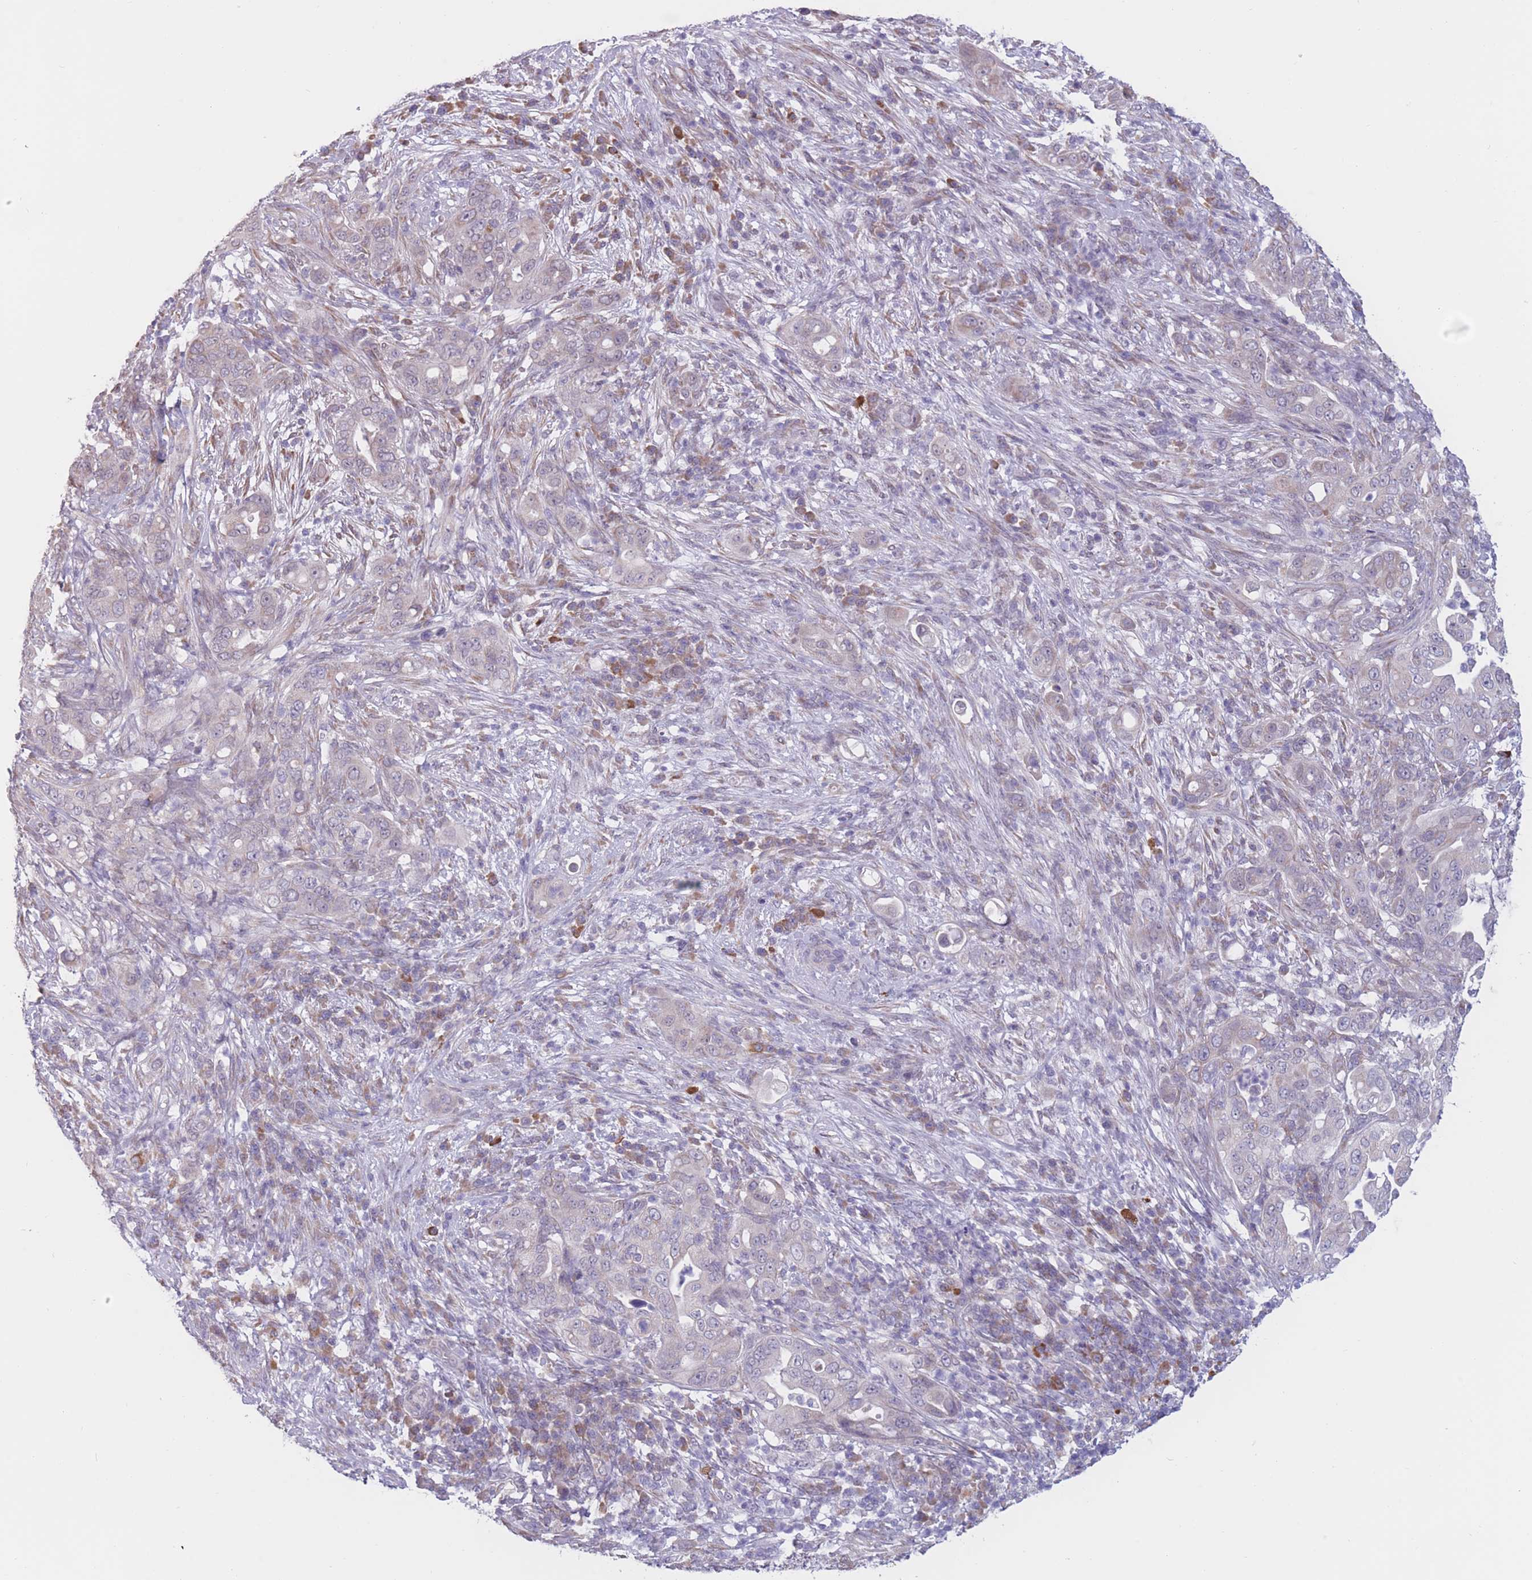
{"staining": {"intensity": "negative", "quantity": "none", "location": "none"}, "tissue": "pancreatic cancer", "cell_type": "Tumor cells", "image_type": "cancer", "snomed": [{"axis": "morphology", "description": "Adenocarcinoma, NOS"}, {"axis": "topography", "description": "Pancreas"}], "caption": "Tumor cells are negative for brown protein staining in adenocarcinoma (pancreatic).", "gene": "COL27A1", "patient": {"sex": "female", "age": 63}}